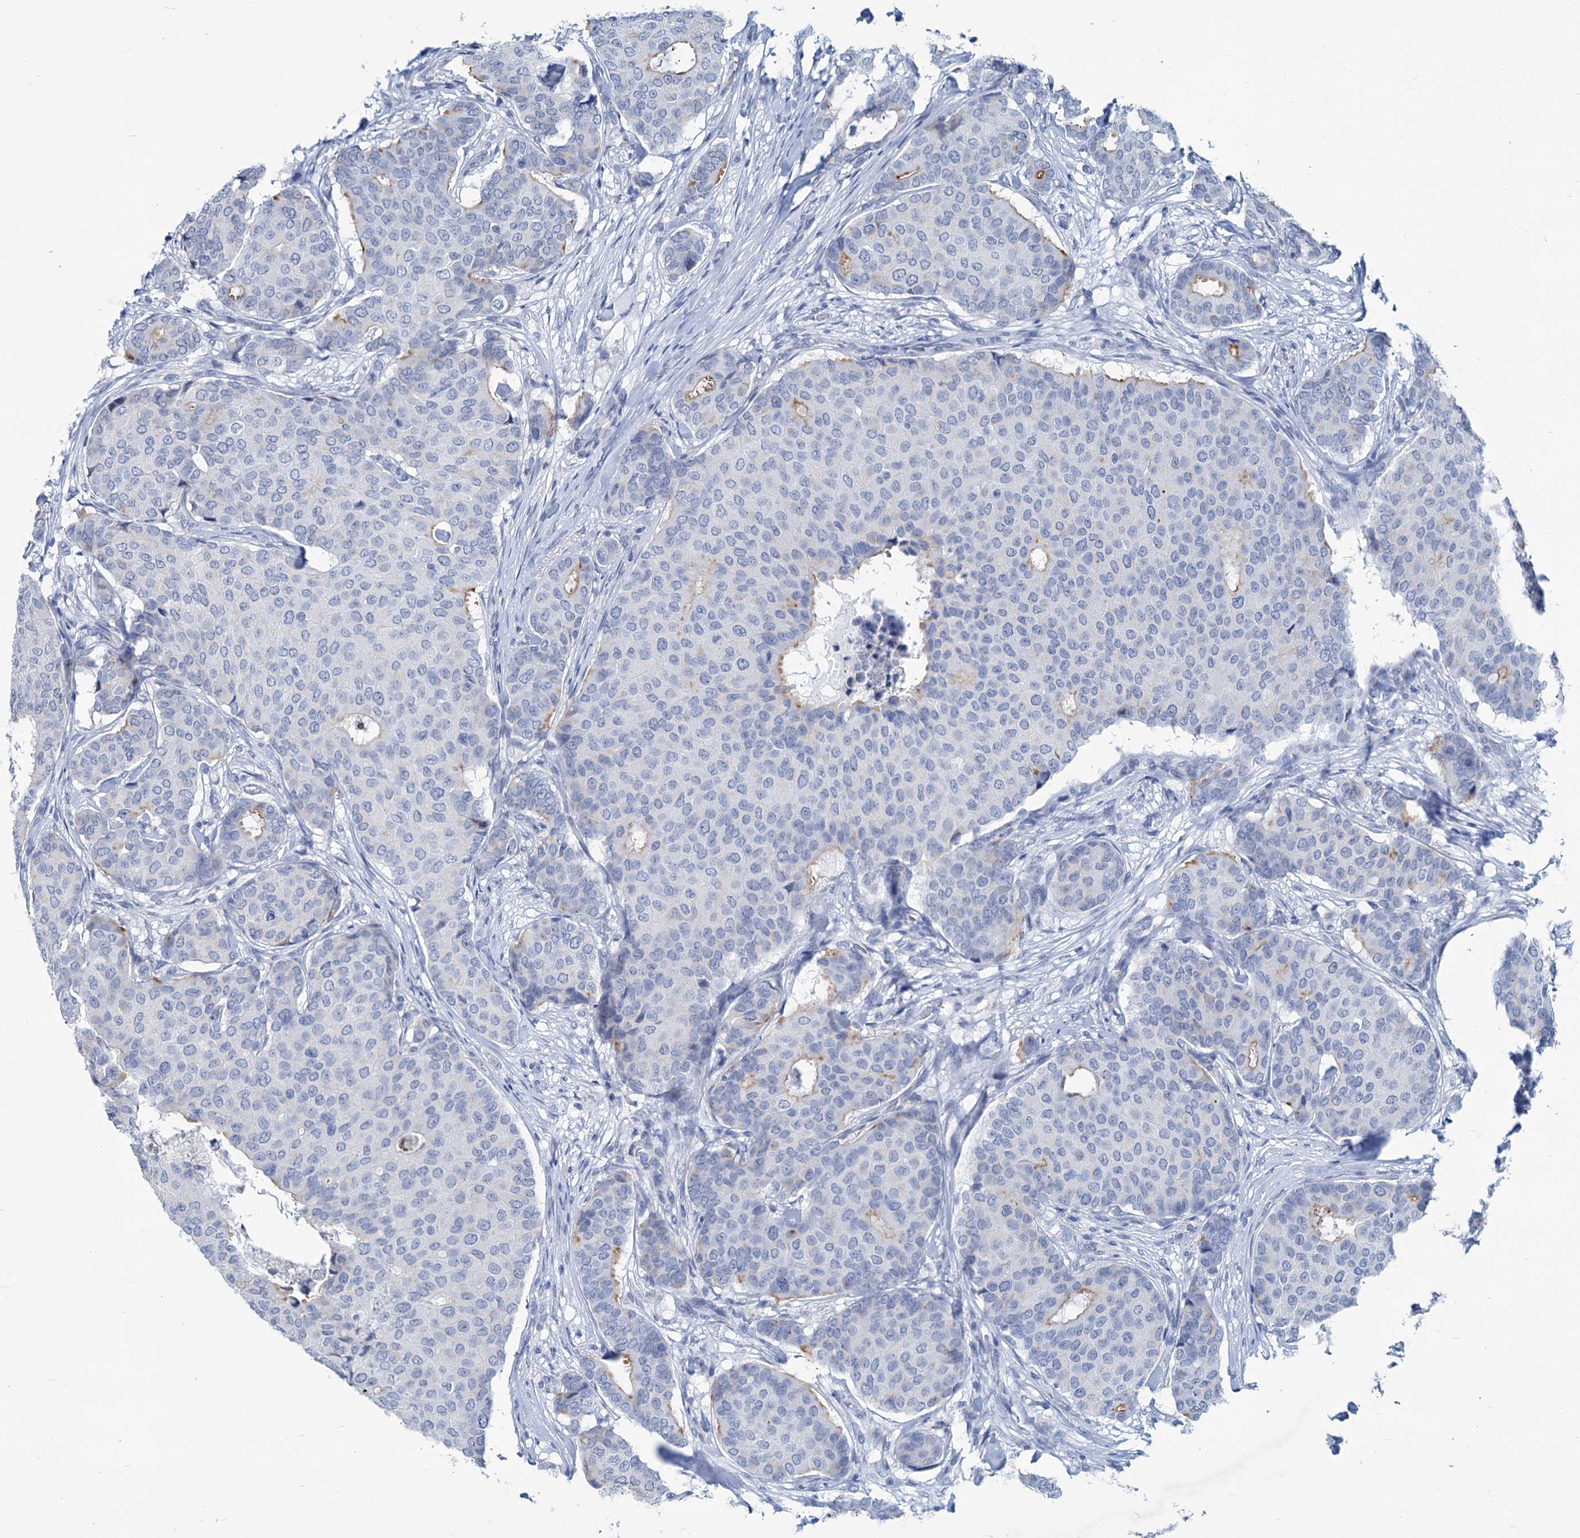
{"staining": {"intensity": "moderate", "quantity": "<25%", "location": "cytoplasmic/membranous"}, "tissue": "breast cancer", "cell_type": "Tumor cells", "image_type": "cancer", "snomed": [{"axis": "morphology", "description": "Duct carcinoma"}, {"axis": "topography", "description": "Breast"}], "caption": "A histopathology image of human breast cancer (invasive ductal carcinoma) stained for a protein displays moderate cytoplasmic/membranous brown staining in tumor cells.", "gene": "NEU3", "patient": {"sex": "female", "age": 75}}